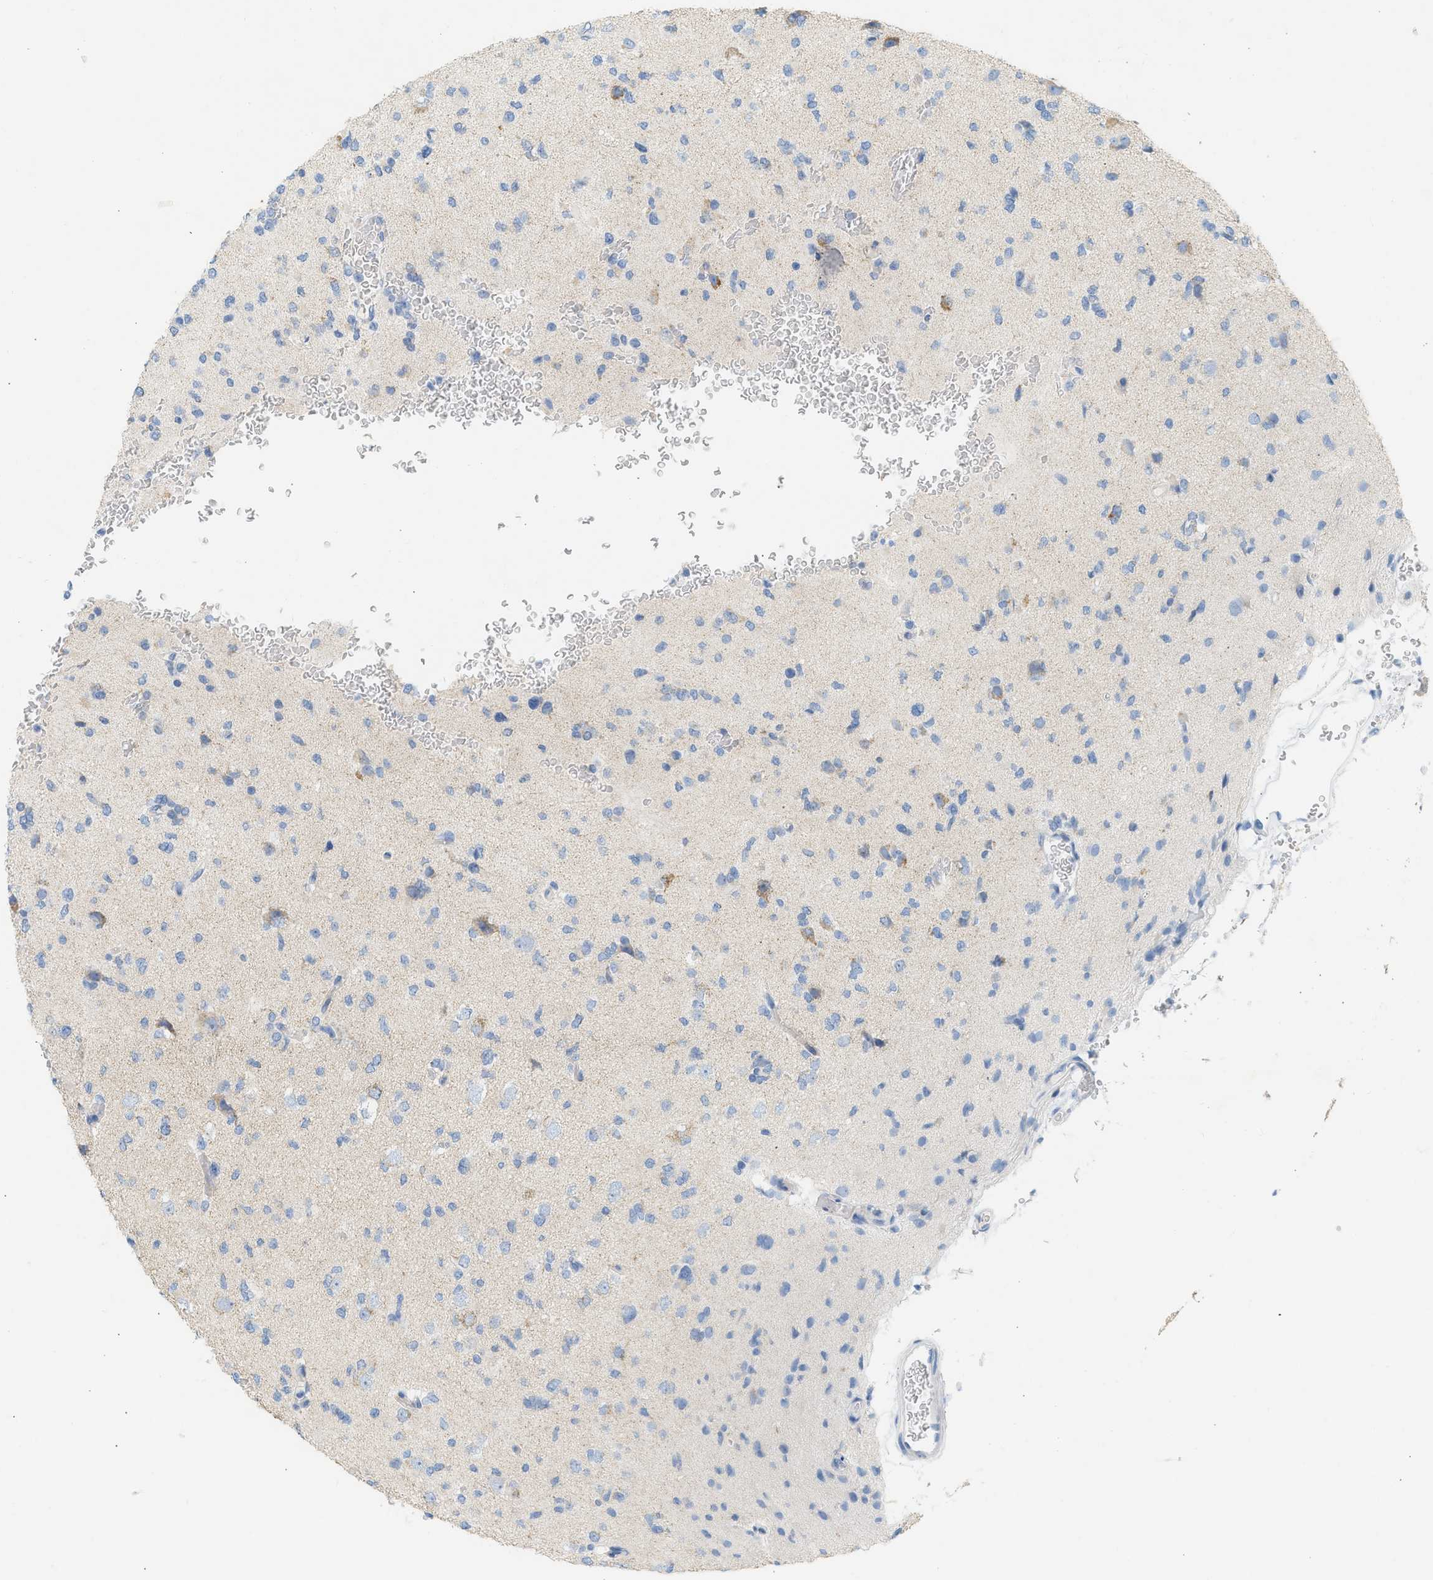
{"staining": {"intensity": "negative", "quantity": "none", "location": "none"}, "tissue": "glioma", "cell_type": "Tumor cells", "image_type": "cancer", "snomed": [{"axis": "morphology", "description": "Glioma, malignant, Low grade"}, {"axis": "topography", "description": "Brain"}], "caption": "Immunohistochemical staining of human glioma reveals no significant expression in tumor cells.", "gene": "NDUFS8", "patient": {"sex": "female", "age": 22}}